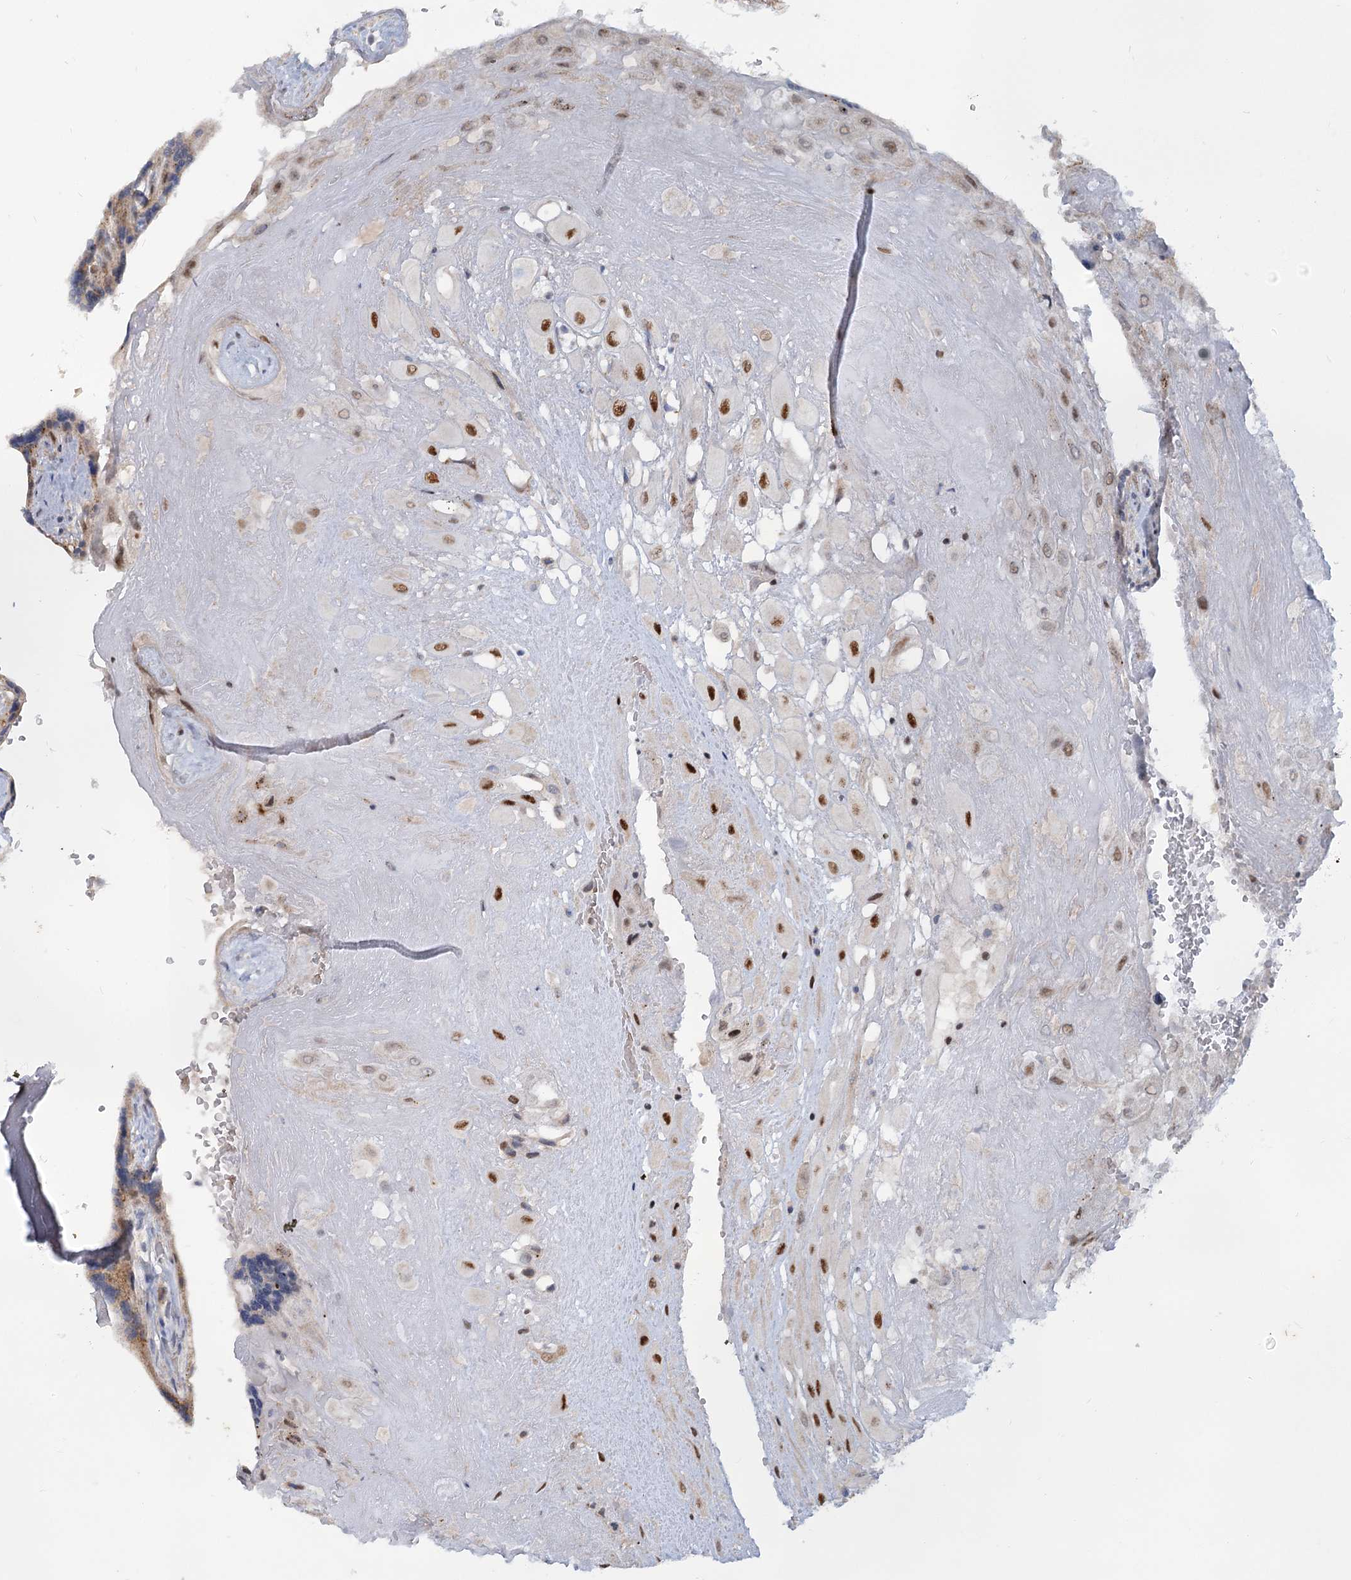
{"staining": {"intensity": "moderate", "quantity": ">75%", "location": "nuclear"}, "tissue": "placenta", "cell_type": "Decidual cells", "image_type": "normal", "snomed": [{"axis": "morphology", "description": "Normal tissue, NOS"}, {"axis": "topography", "description": "Placenta"}], "caption": "High-magnification brightfield microscopy of normal placenta stained with DAB (3,3'-diaminobenzidine) (brown) and counterstained with hematoxylin (blue). decidual cells exhibit moderate nuclear staining is appreciated in approximately>75% of cells.", "gene": "MTG1", "patient": {"sex": "female", "age": 37}}